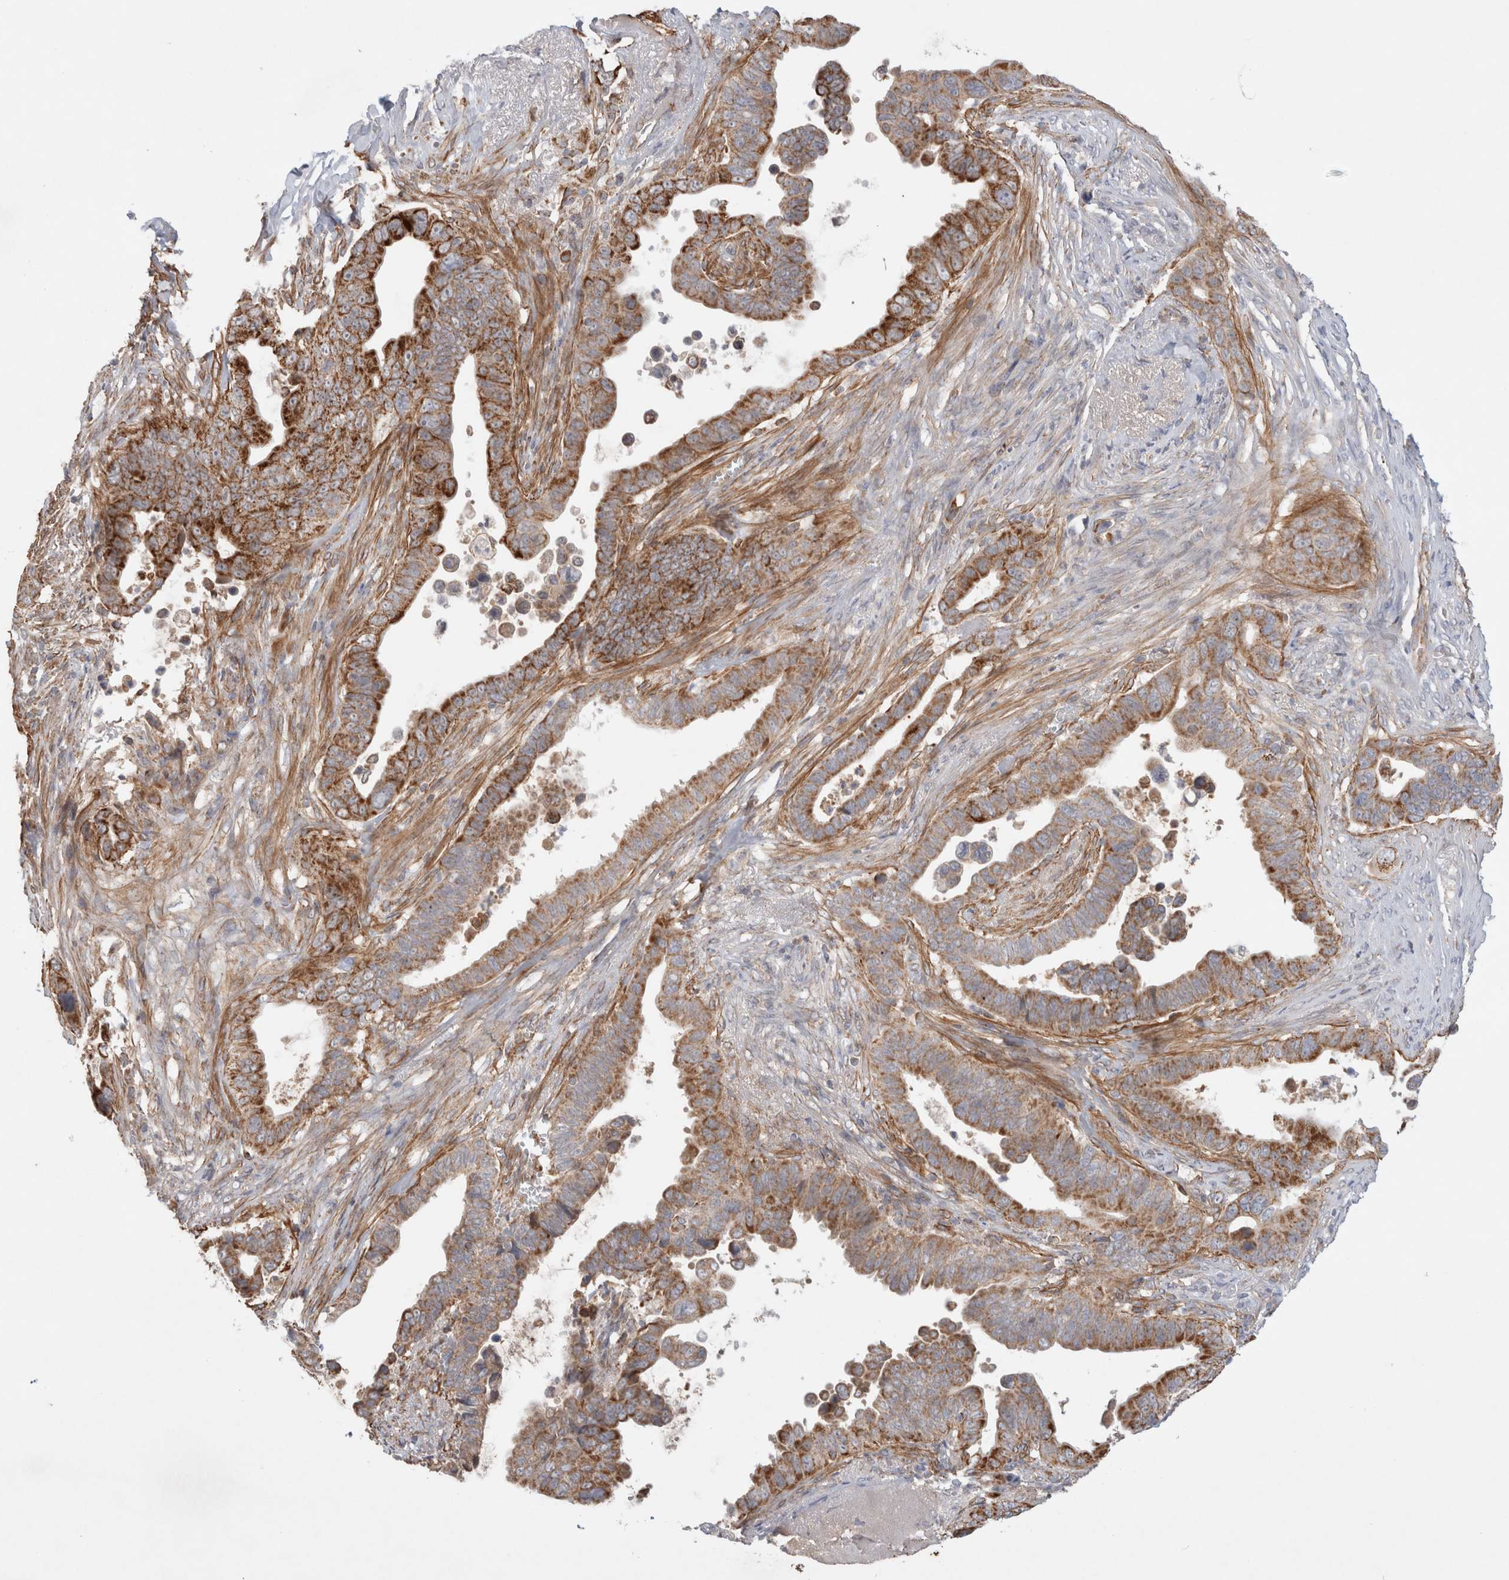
{"staining": {"intensity": "moderate", "quantity": ">75%", "location": "cytoplasmic/membranous"}, "tissue": "pancreatic cancer", "cell_type": "Tumor cells", "image_type": "cancer", "snomed": [{"axis": "morphology", "description": "Adenocarcinoma, NOS"}, {"axis": "topography", "description": "Pancreas"}], "caption": "Tumor cells show moderate cytoplasmic/membranous staining in about >75% of cells in pancreatic adenocarcinoma. The staining was performed using DAB, with brown indicating positive protein expression. Nuclei are stained blue with hematoxylin.", "gene": "MRPS28", "patient": {"sex": "female", "age": 72}}